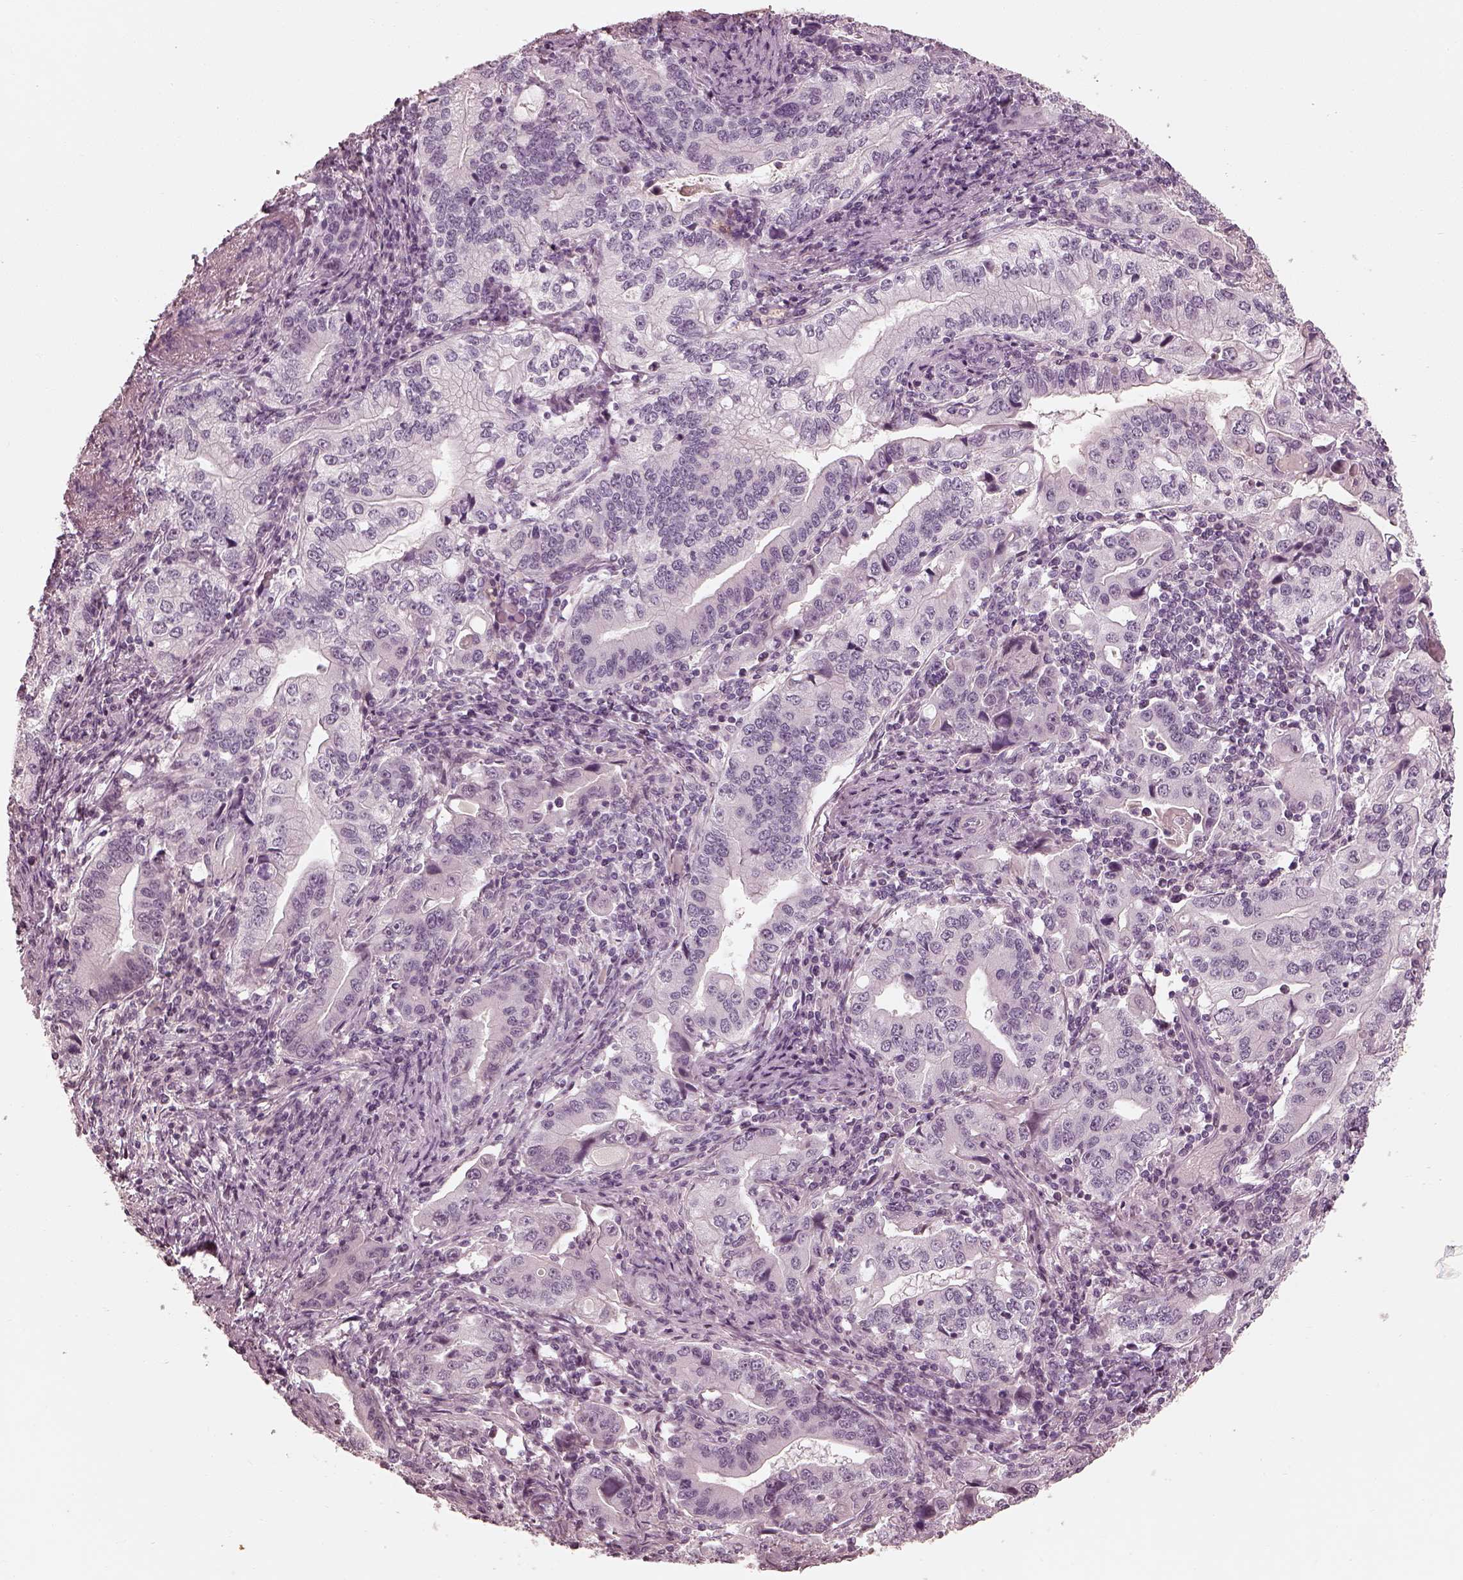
{"staining": {"intensity": "negative", "quantity": "none", "location": "none"}, "tissue": "stomach cancer", "cell_type": "Tumor cells", "image_type": "cancer", "snomed": [{"axis": "morphology", "description": "Adenocarcinoma, NOS"}, {"axis": "topography", "description": "Stomach, lower"}], "caption": "This is an immunohistochemistry histopathology image of stomach cancer. There is no expression in tumor cells.", "gene": "ADRB3", "patient": {"sex": "female", "age": 72}}